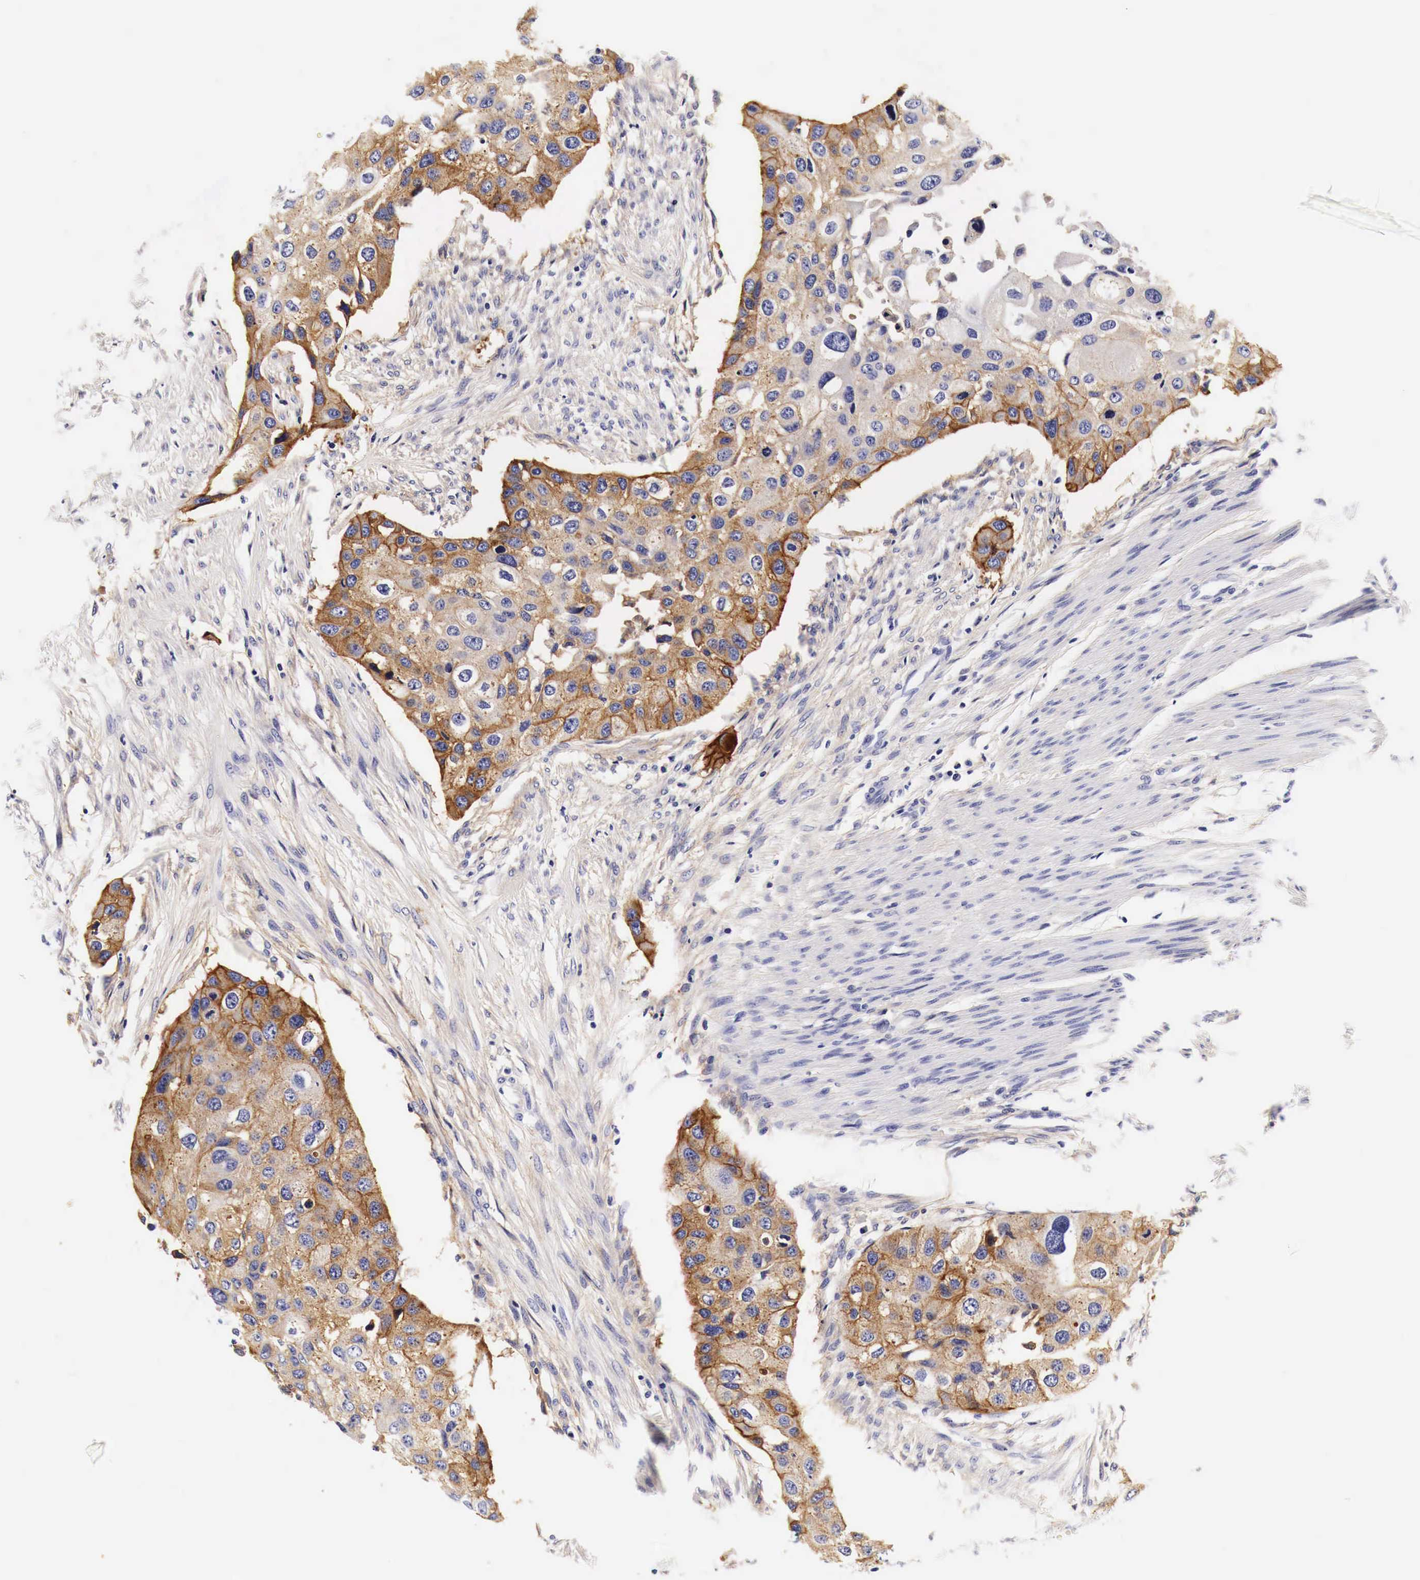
{"staining": {"intensity": "moderate", "quantity": ">75%", "location": "cytoplasmic/membranous"}, "tissue": "urothelial cancer", "cell_type": "Tumor cells", "image_type": "cancer", "snomed": [{"axis": "morphology", "description": "Urothelial carcinoma, High grade"}, {"axis": "topography", "description": "Urinary bladder"}], "caption": "This histopathology image displays high-grade urothelial carcinoma stained with IHC to label a protein in brown. The cytoplasmic/membranous of tumor cells show moderate positivity for the protein. Nuclei are counter-stained blue.", "gene": "EGFR", "patient": {"sex": "male", "age": 55}}